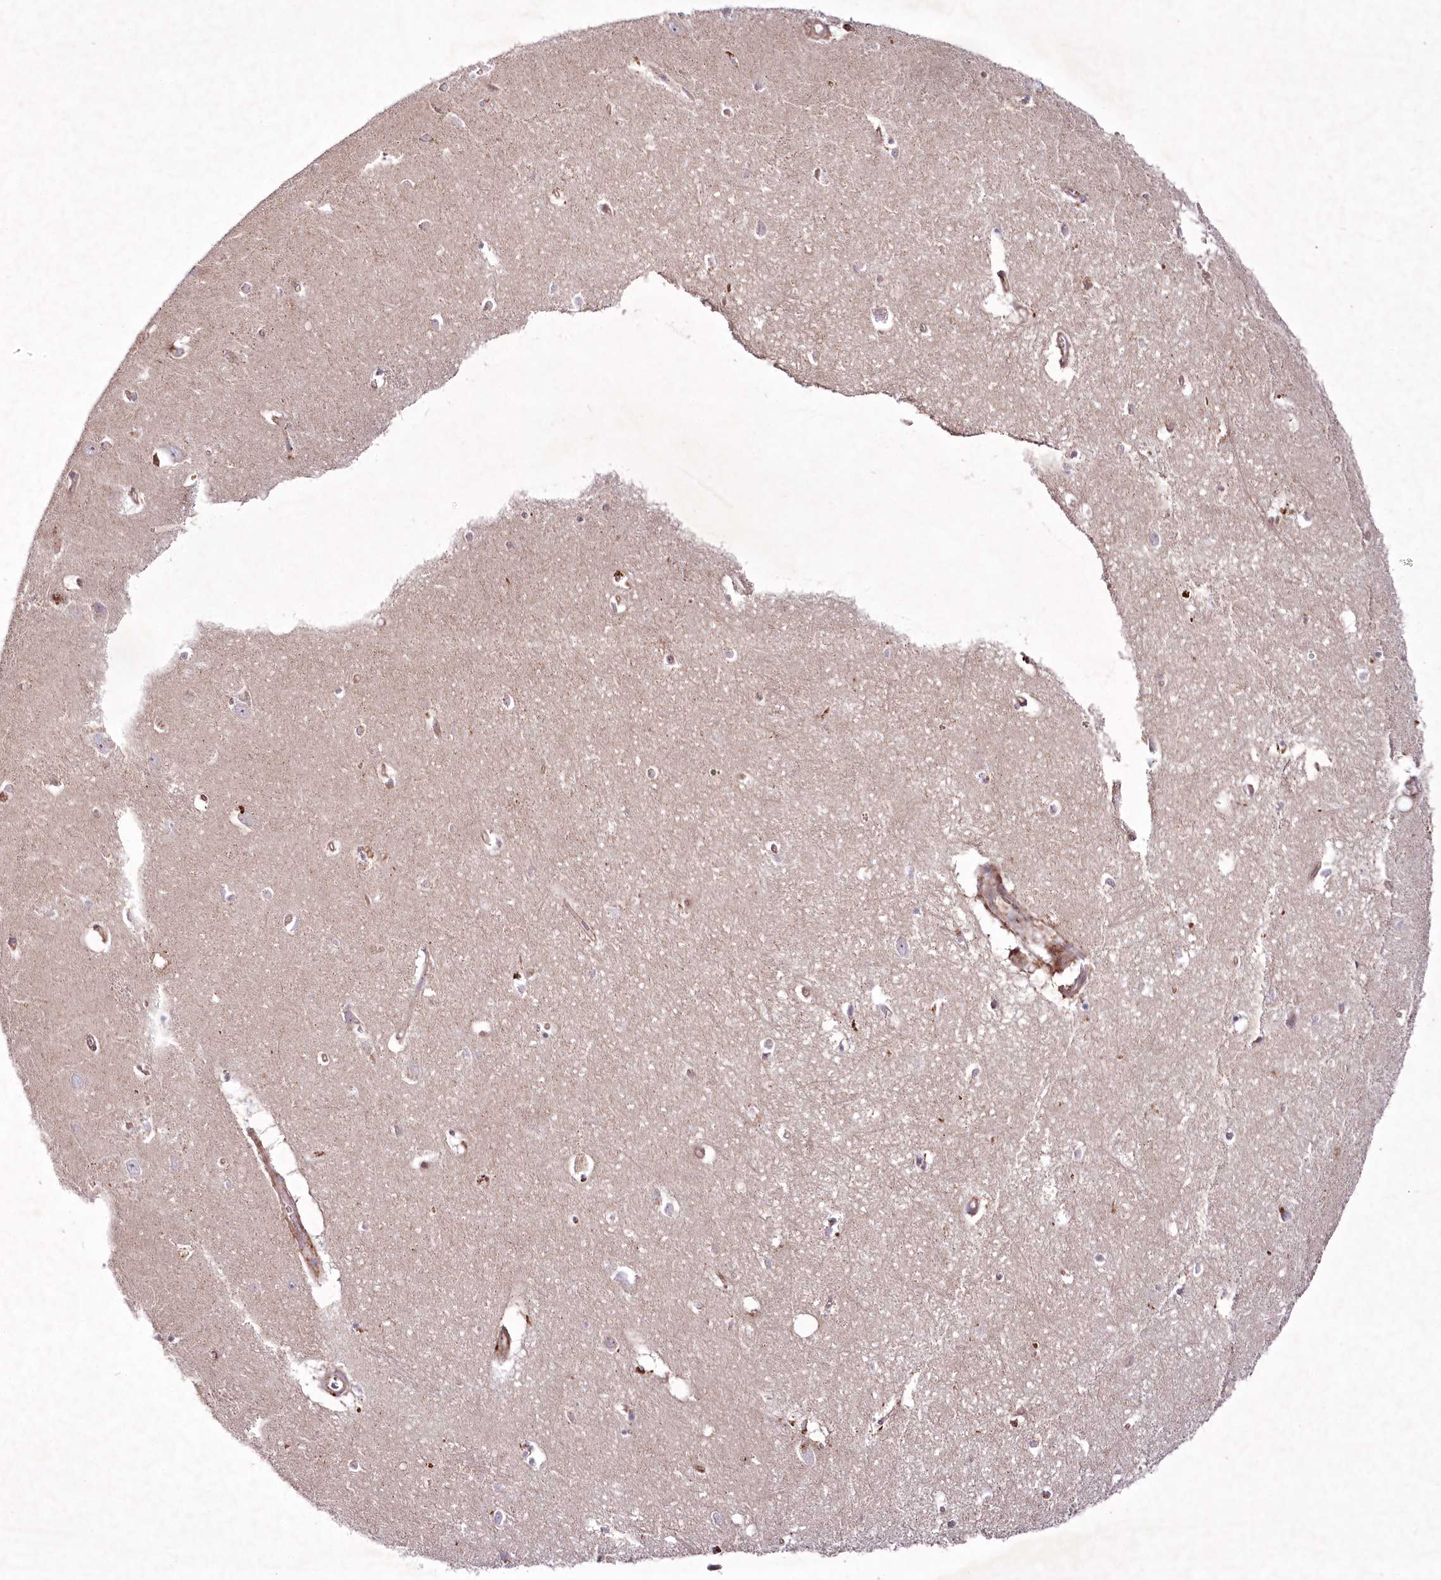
{"staining": {"intensity": "negative", "quantity": "none", "location": "none"}, "tissue": "hippocampus", "cell_type": "Glial cells", "image_type": "normal", "snomed": [{"axis": "morphology", "description": "Normal tissue, NOS"}, {"axis": "topography", "description": "Hippocampus"}], "caption": "This photomicrograph is of normal hippocampus stained with immunohistochemistry (IHC) to label a protein in brown with the nuclei are counter-stained blue. There is no positivity in glial cells. (DAB (3,3'-diaminobenzidine) IHC with hematoxylin counter stain).", "gene": "PSTK", "patient": {"sex": "female", "age": 64}}